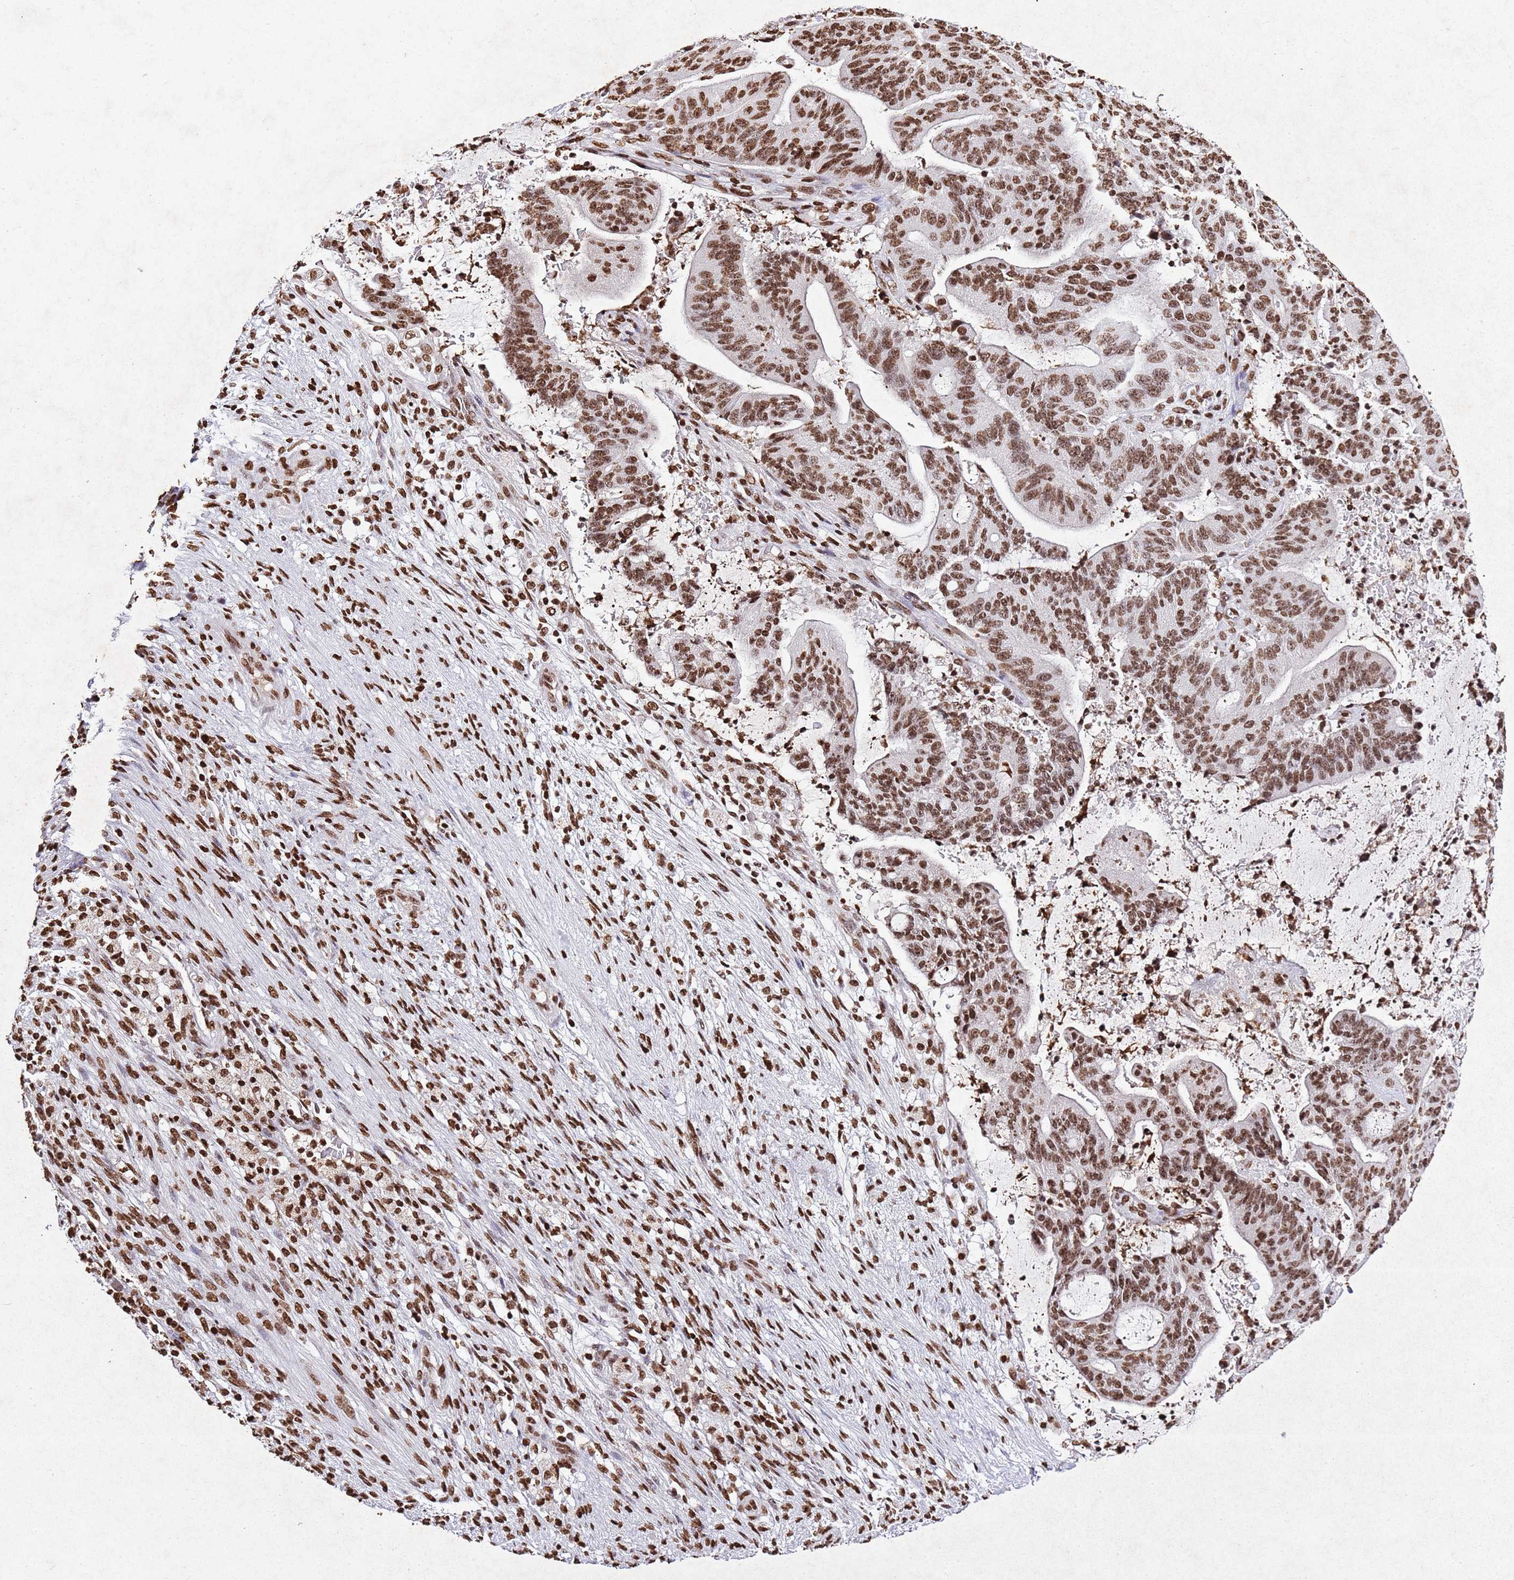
{"staining": {"intensity": "moderate", "quantity": ">75%", "location": "nuclear"}, "tissue": "liver cancer", "cell_type": "Tumor cells", "image_type": "cancer", "snomed": [{"axis": "morphology", "description": "Normal tissue, NOS"}, {"axis": "morphology", "description": "Cholangiocarcinoma"}, {"axis": "topography", "description": "Liver"}, {"axis": "topography", "description": "Peripheral nerve tissue"}], "caption": "Immunohistochemical staining of human liver cancer displays moderate nuclear protein expression in about >75% of tumor cells.", "gene": "BMAL1", "patient": {"sex": "female", "age": 73}}